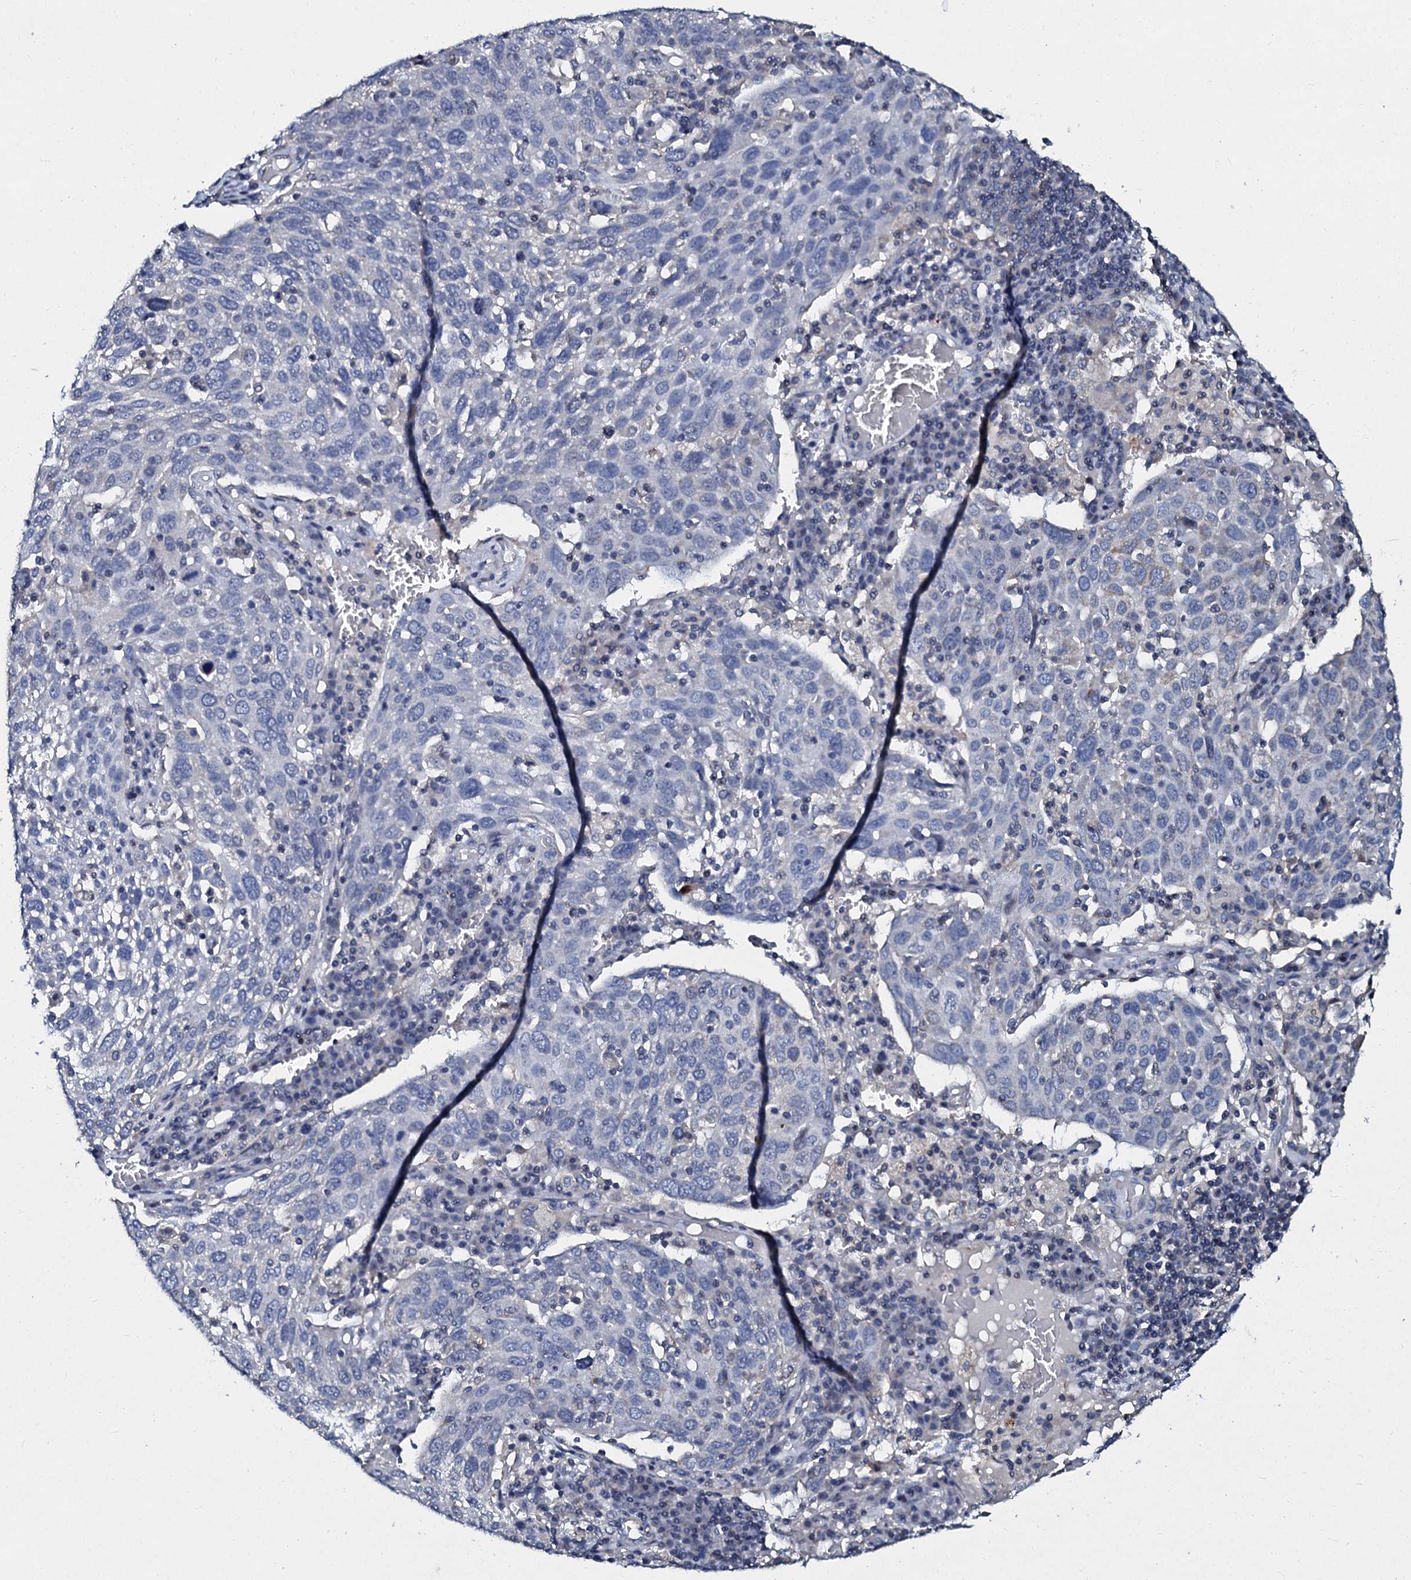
{"staining": {"intensity": "negative", "quantity": "none", "location": "none"}, "tissue": "lung cancer", "cell_type": "Tumor cells", "image_type": "cancer", "snomed": [{"axis": "morphology", "description": "Squamous cell carcinoma, NOS"}, {"axis": "topography", "description": "Lung"}], "caption": "IHC image of human lung cancer stained for a protein (brown), which demonstrates no positivity in tumor cells.", "gene": "SLC37A4", "patient": {"sex": "male", "age": 65}}